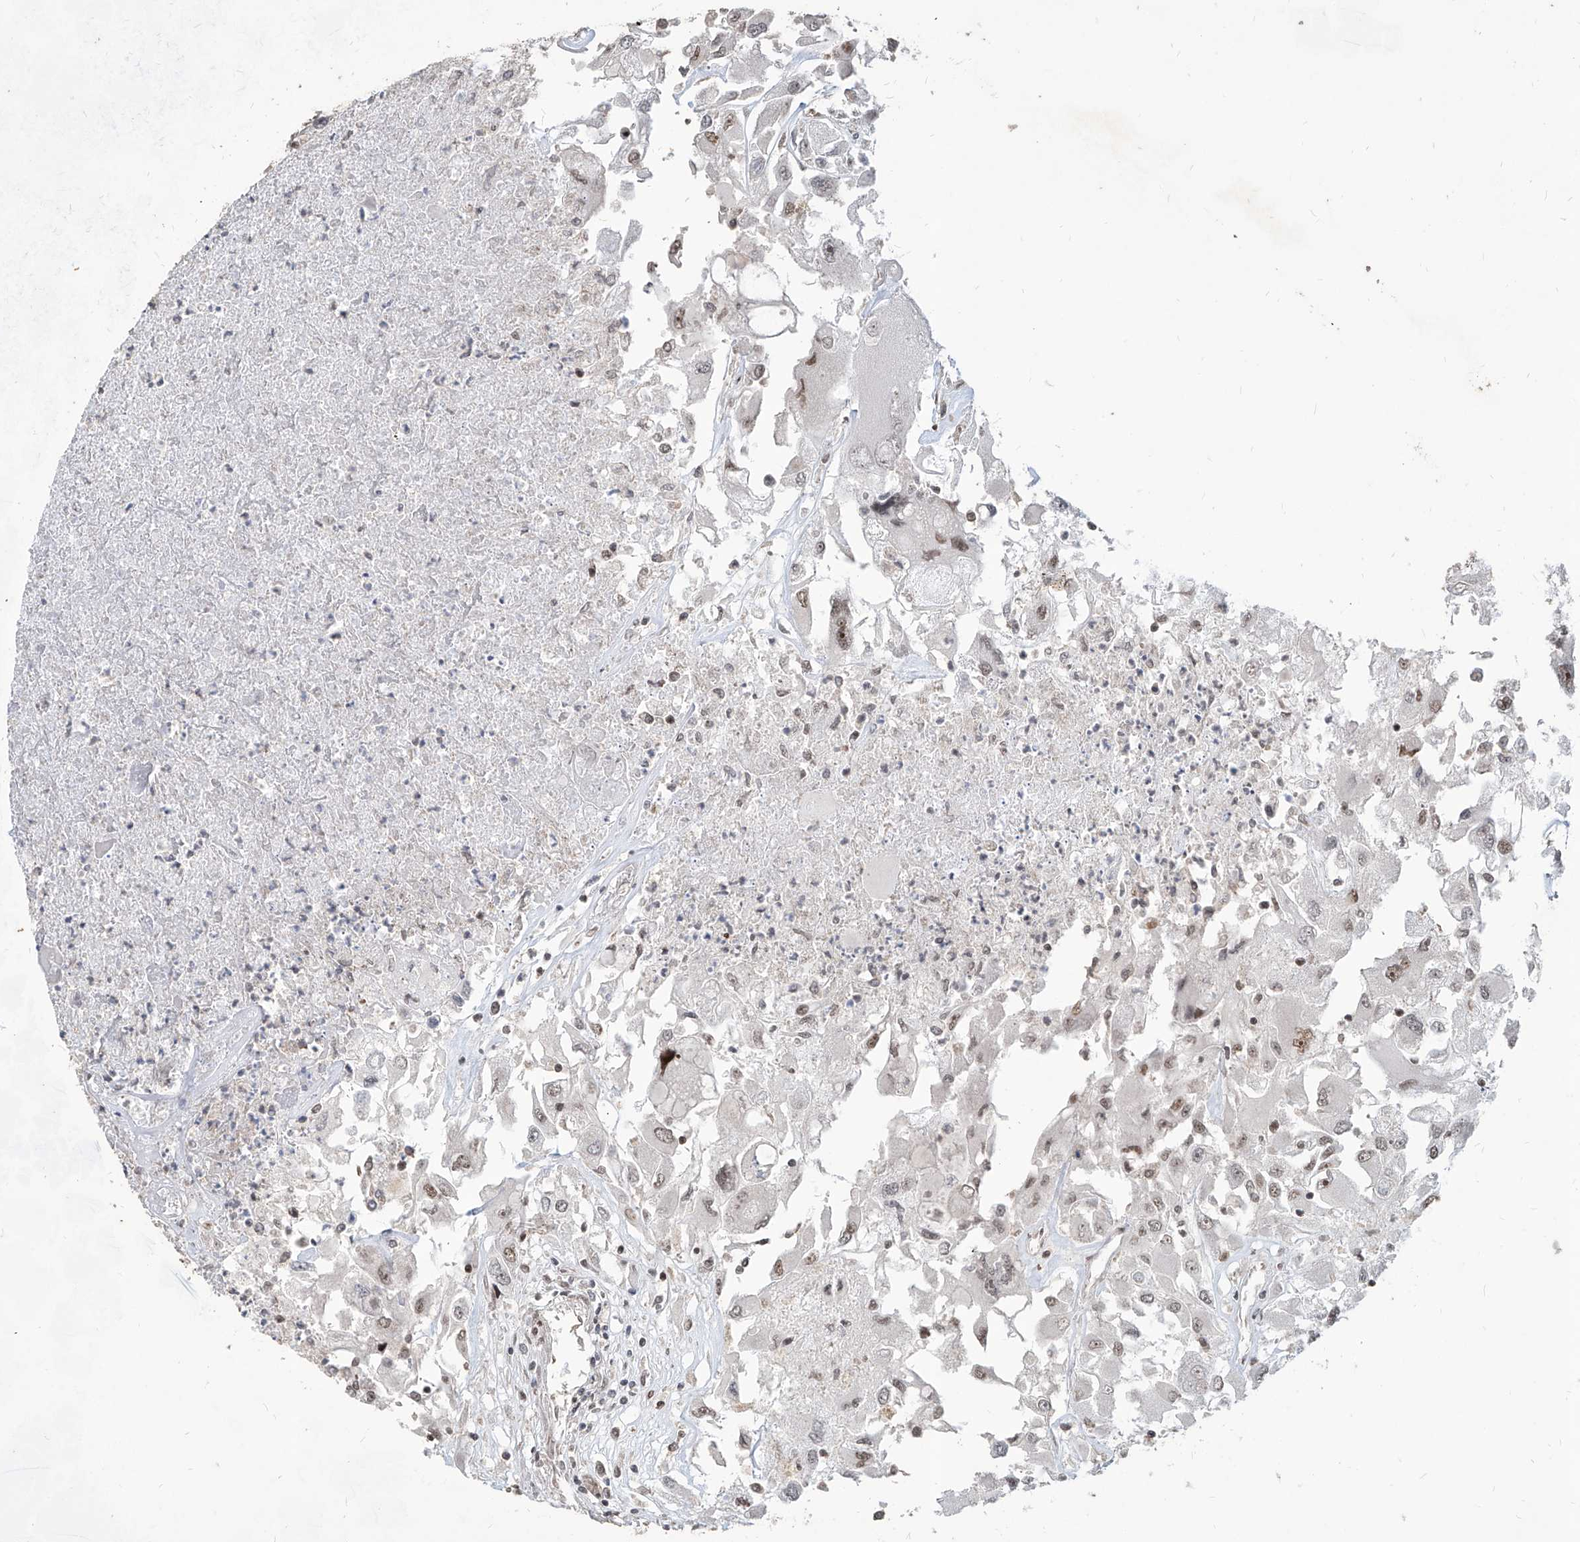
{"staining": {"intensity": "moderate", "quantity": "25%-75%", "location": "nuclear"}, "tissue": "renal cancer", "cell_type": "Tumor cells", "image_type": "cancer", "snomed": [{"axis": "morphology", "description": "Adenocarcinoma, NOS"}, {"axis": "topography", "description": "Kidney"}], "caption": "A brown stain labels moderate nuclear positivity of a protein in adenocarcinoma (renal) tumor cells. Nuclei are stained in blue.", "gene": "IRF2", "patient": {"sex": "female", "age": 52}}